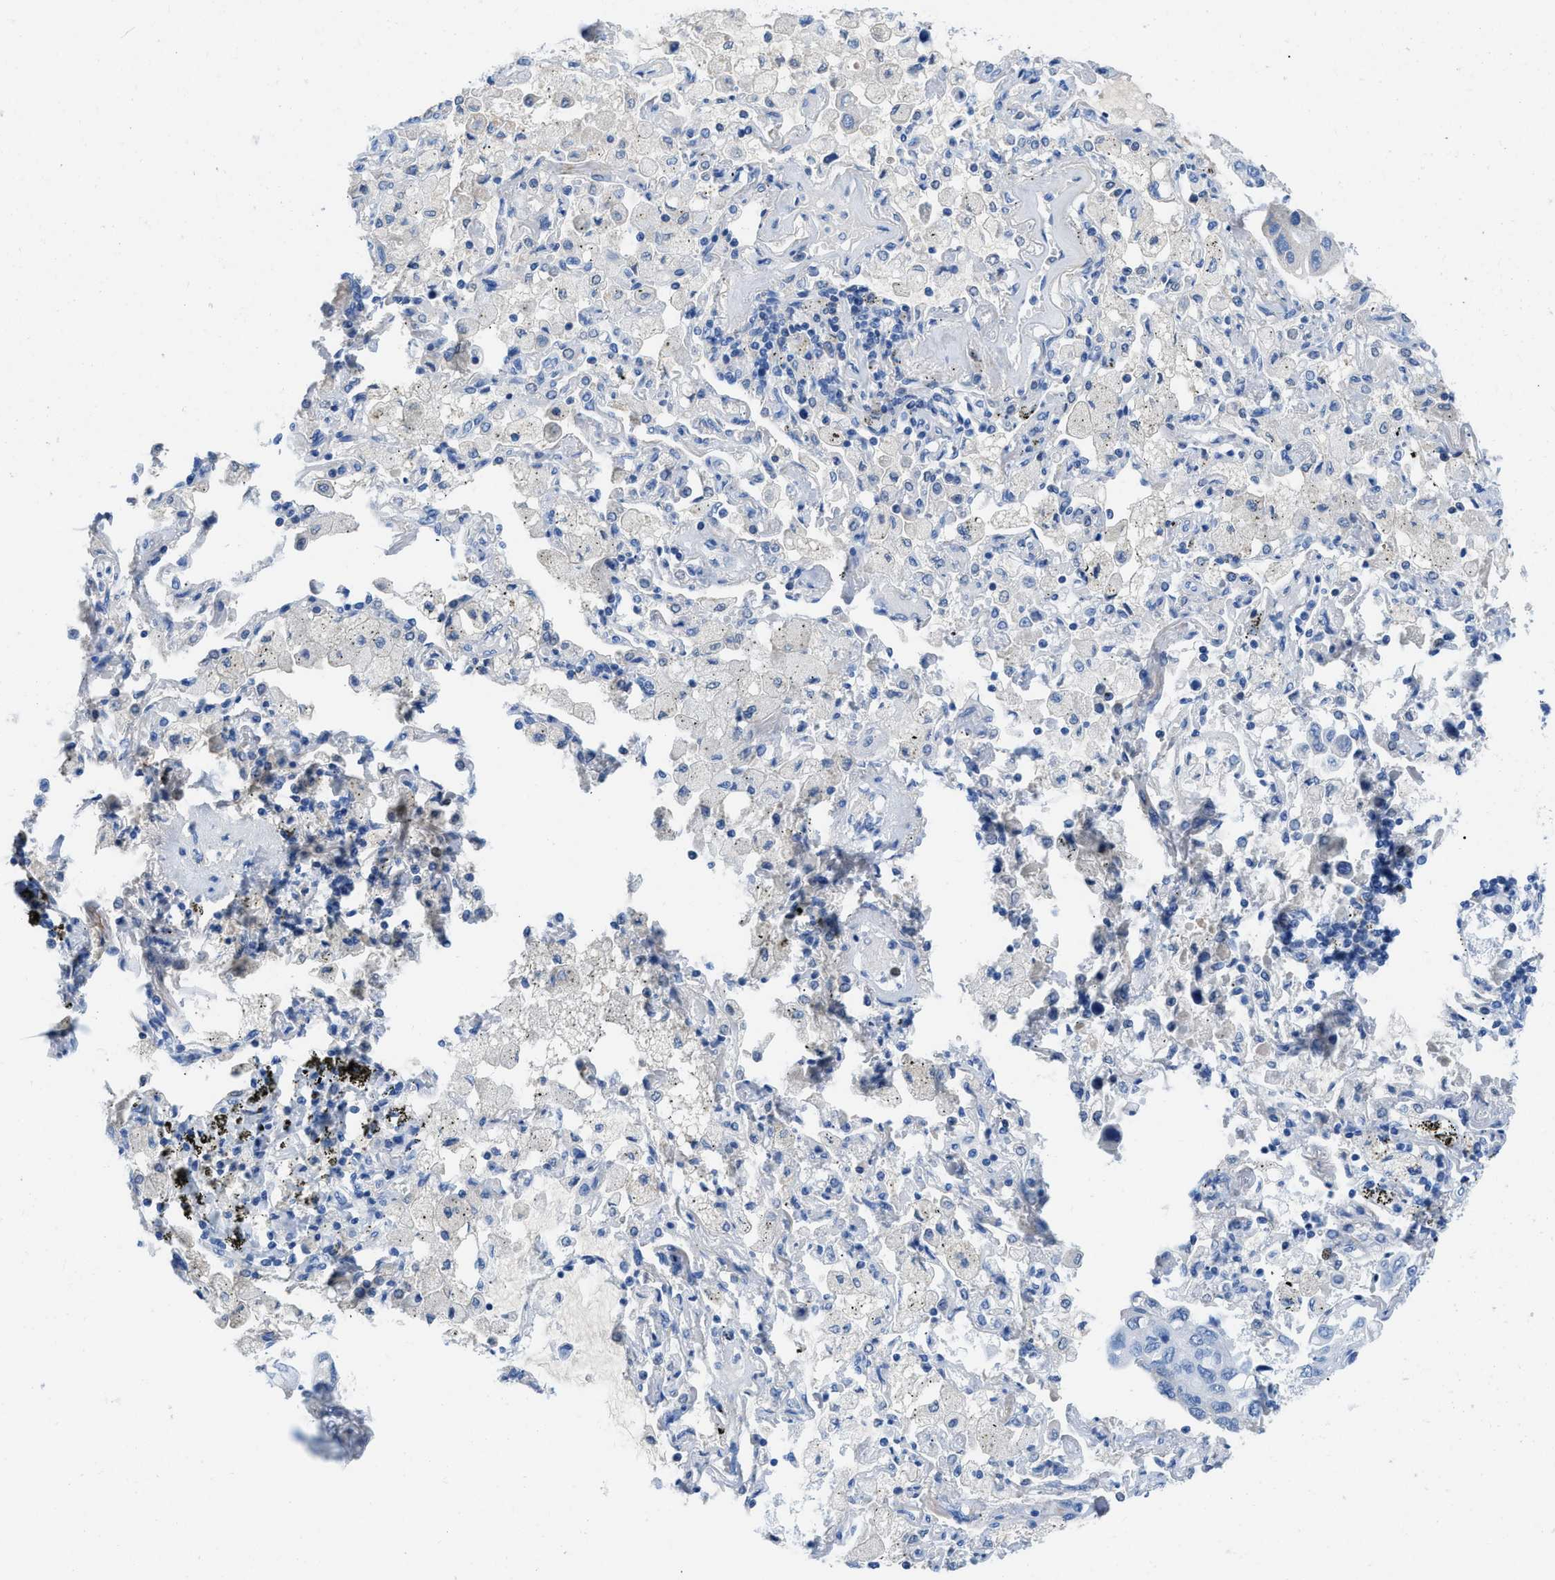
{"staining": {"intensity": "negative", "quantity": "none", "location": "none"}, "tissue": "lung cancer", "cell_type": "Tumor cells", "image_type": "cancer", "snomed": [{"axis": "morphology", "description": "Adenocarcinoma, NOS"}, {"axis": "topography", "description": "Lung"}], "caption": "An immunohistochemistry (IHC) histopathology image of lung adenocarcinoma is shown. There is no staining in tumor cells of lung adenocarcinoma.", "gene": "COL3A1", "patient": {"sex": "male", "age": 64}}